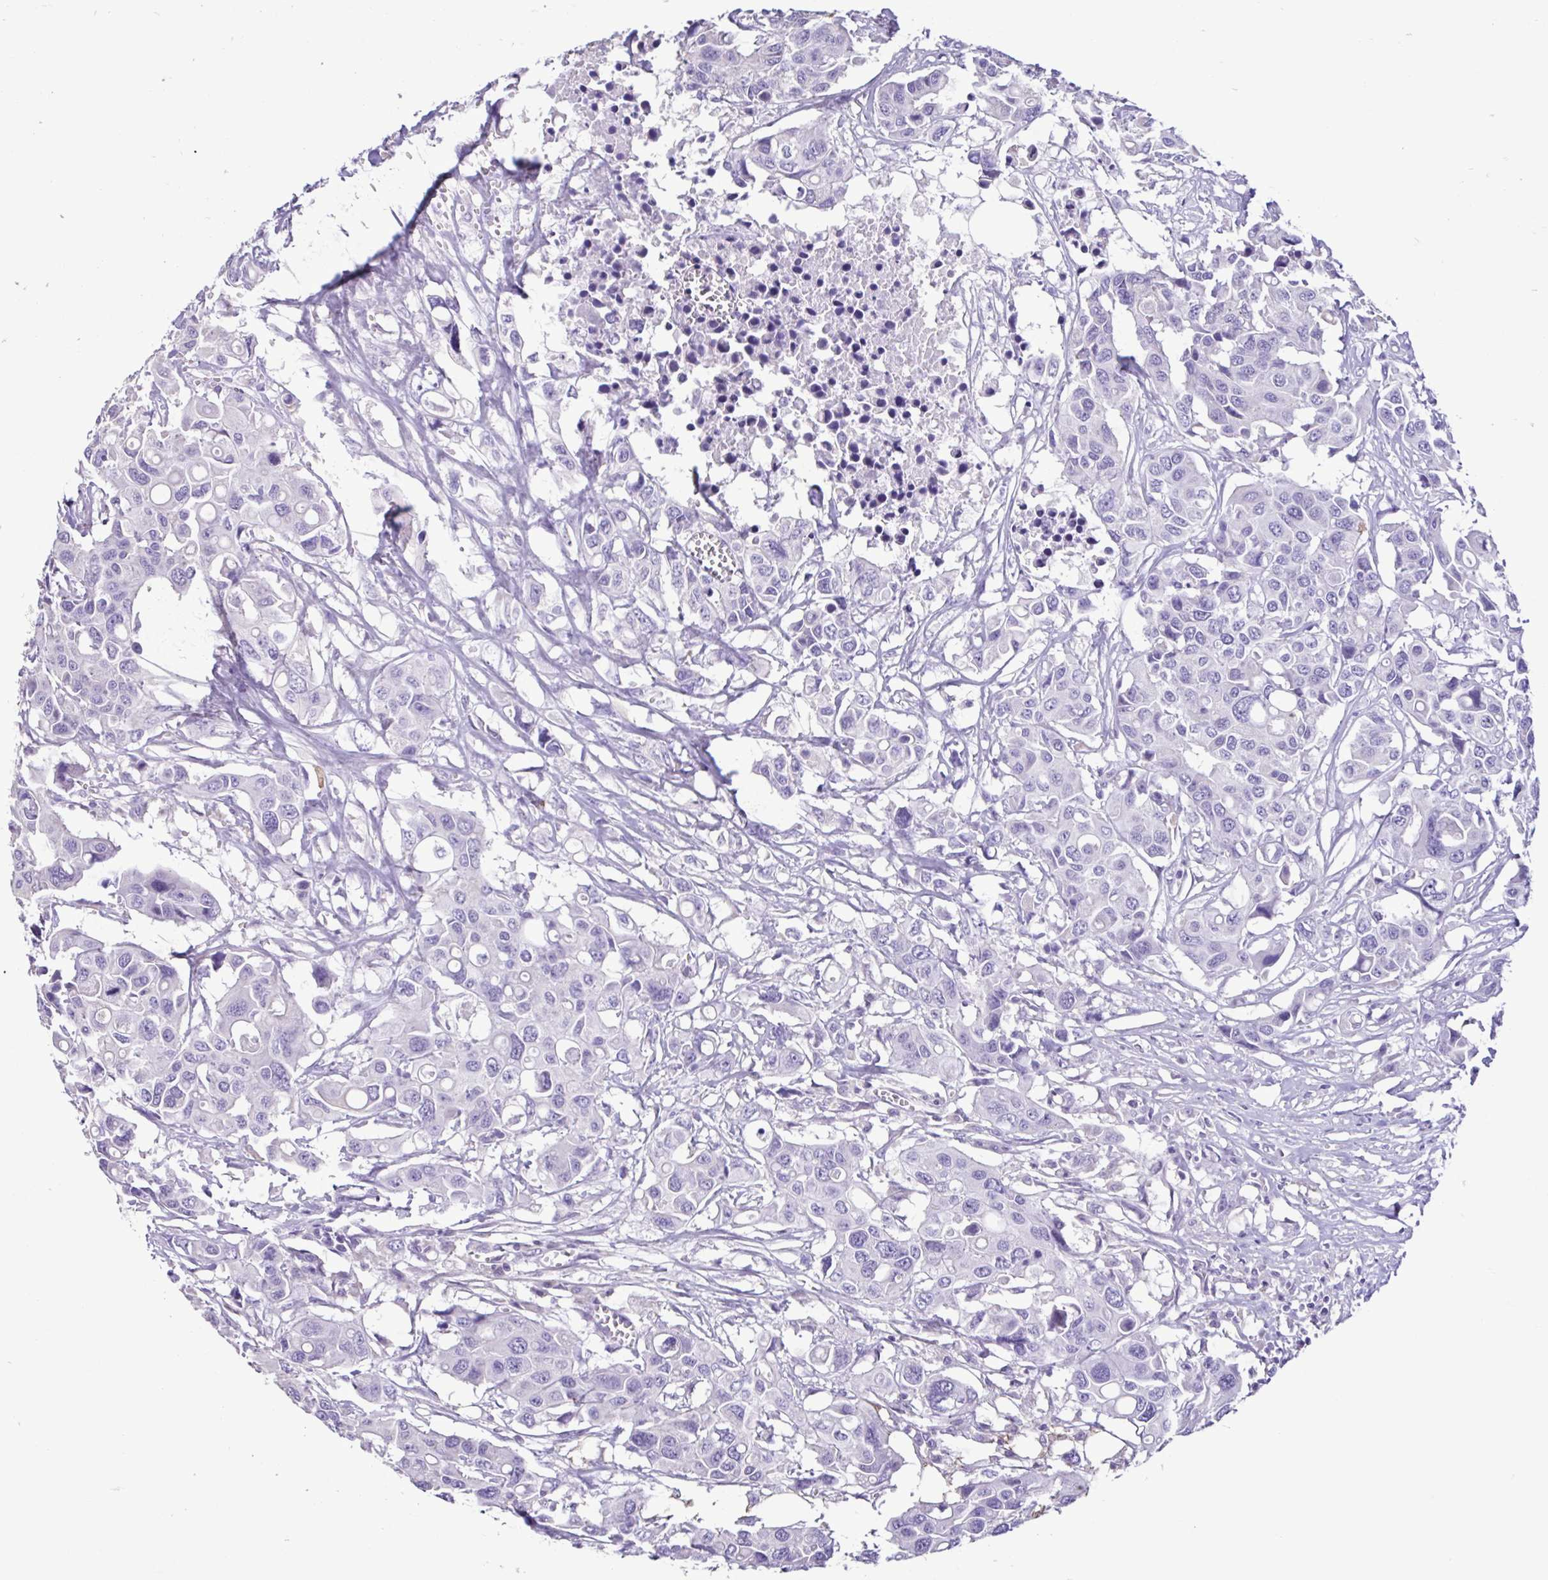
{"staining": {"intensity": "negative", "quantity": "none", "location": "none"}, "tissue": "colorectal cancer", "cell_type": "Tumor cells", "image_type": "cancer", "snomed": [{"axis": "morphology", "description": "Adenocarcinoma, NOS"}, {"axis": "topography", "description": "Colon"}], "caption": "The immunohistochemistry histopathology image has no significant positivity in tumor cells of colorectal cancer tissue.", "gene": "PLA2G4E", "patient": {"sex": "male", "age": 77}}